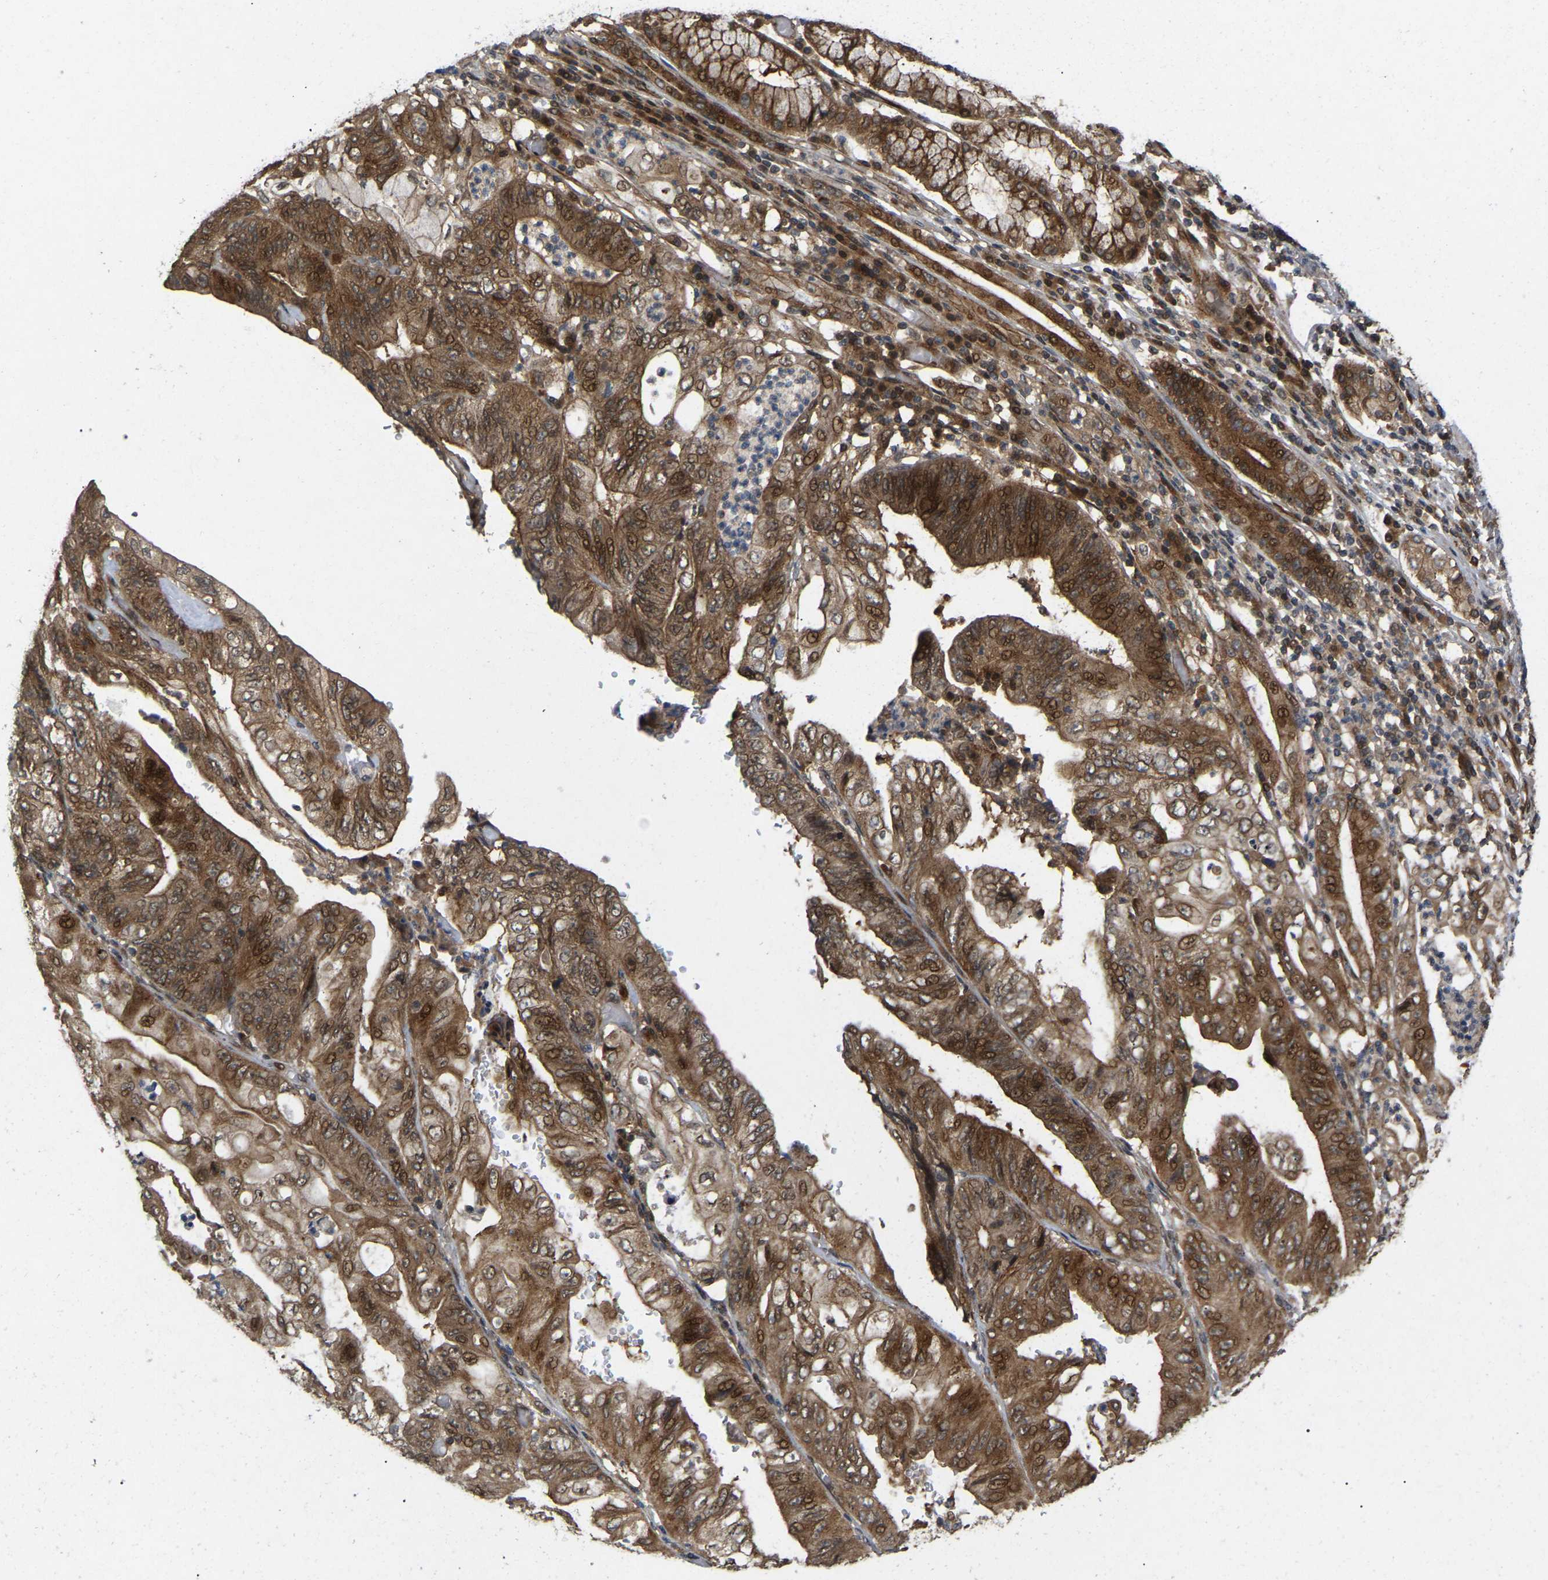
{"staining": {"intensity": "strong", "quantity": ">75%", "location": "cytoplasmic/membranous,nuclear"}, "tissue": "stomach cancer", "cell_type": "Tumor cells", "image_type": "cancer", "snomed": [{"axis": "morphology", "description": "Adenocarcinoma, NOS"}, {"axis": "topography", "description": "Stomach"}], "caption": "The photomicrograph exhibits staining of stomach adenocarcinoma, revealing strong cytoplasmic/membranous and nuclear protein expression (brown color) within tumor cells. The staining was performed using DAB (3,3'-diaminobenzidine) to visualize the protein expression in brown, while the nuclei were stained in blue with hematoxylin (Magnification: 20x).", "gene": "KIAA1549", "patient": {"sex": "female", "age": 73}}